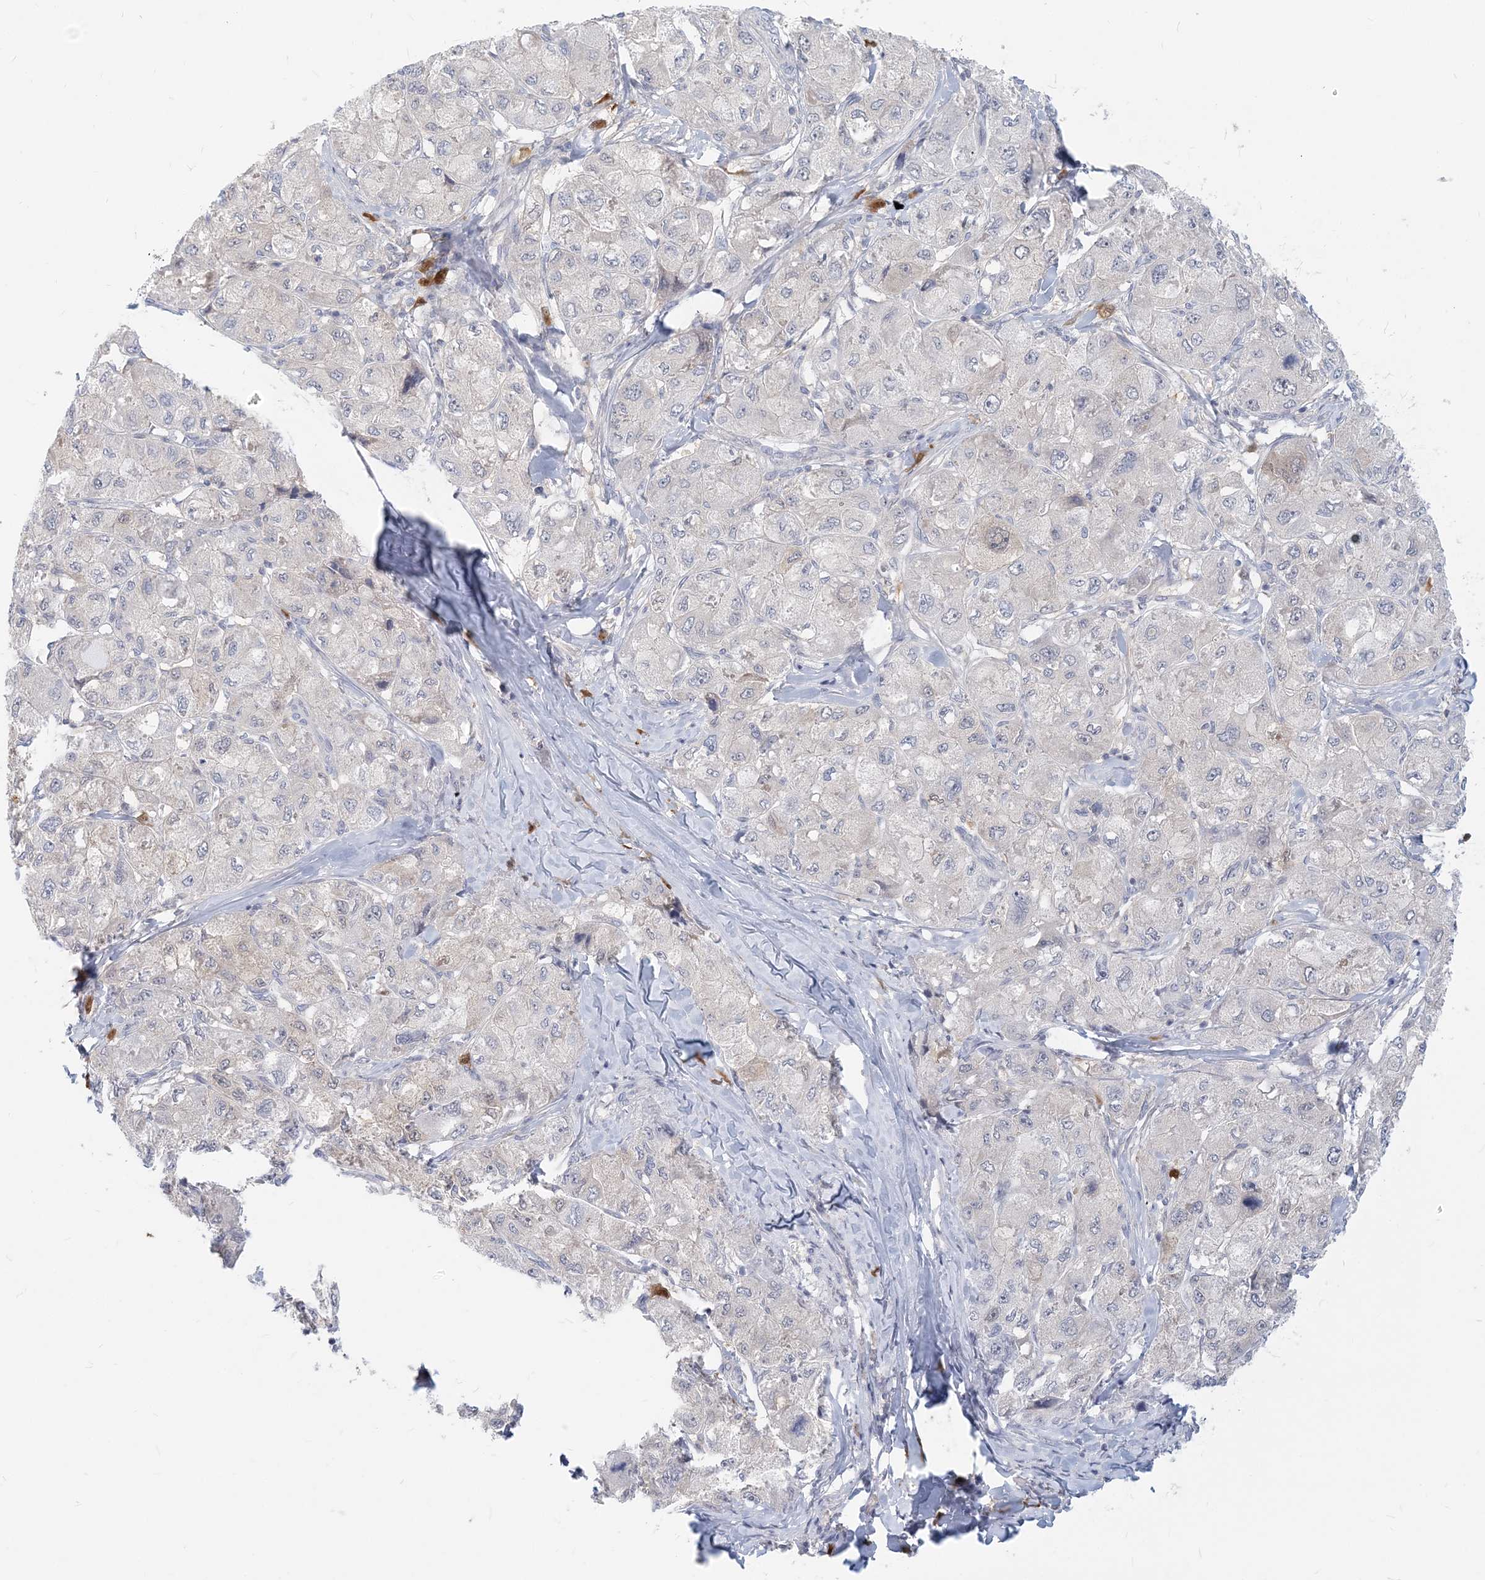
{"staining": {"intensity": "negative", "quantity": "none", "location": "none"}, "tissue": "liver cancer", "cell_type": "Tumor cells", "image_type": "cancer", "snomed": [{"axis": "morphology", "description": "Carcinoma, Hepatocellular, NOS"}, {"axis": "topography", "description": "Liver"}], "caption": "A high-resolution micrograph shows IHC staining of hepatocellular carcinoma (liver), which reveals no significant expression in tumor cells.", "gene": "GMPPA", "patient": {"sex": "male", "age": 80}}